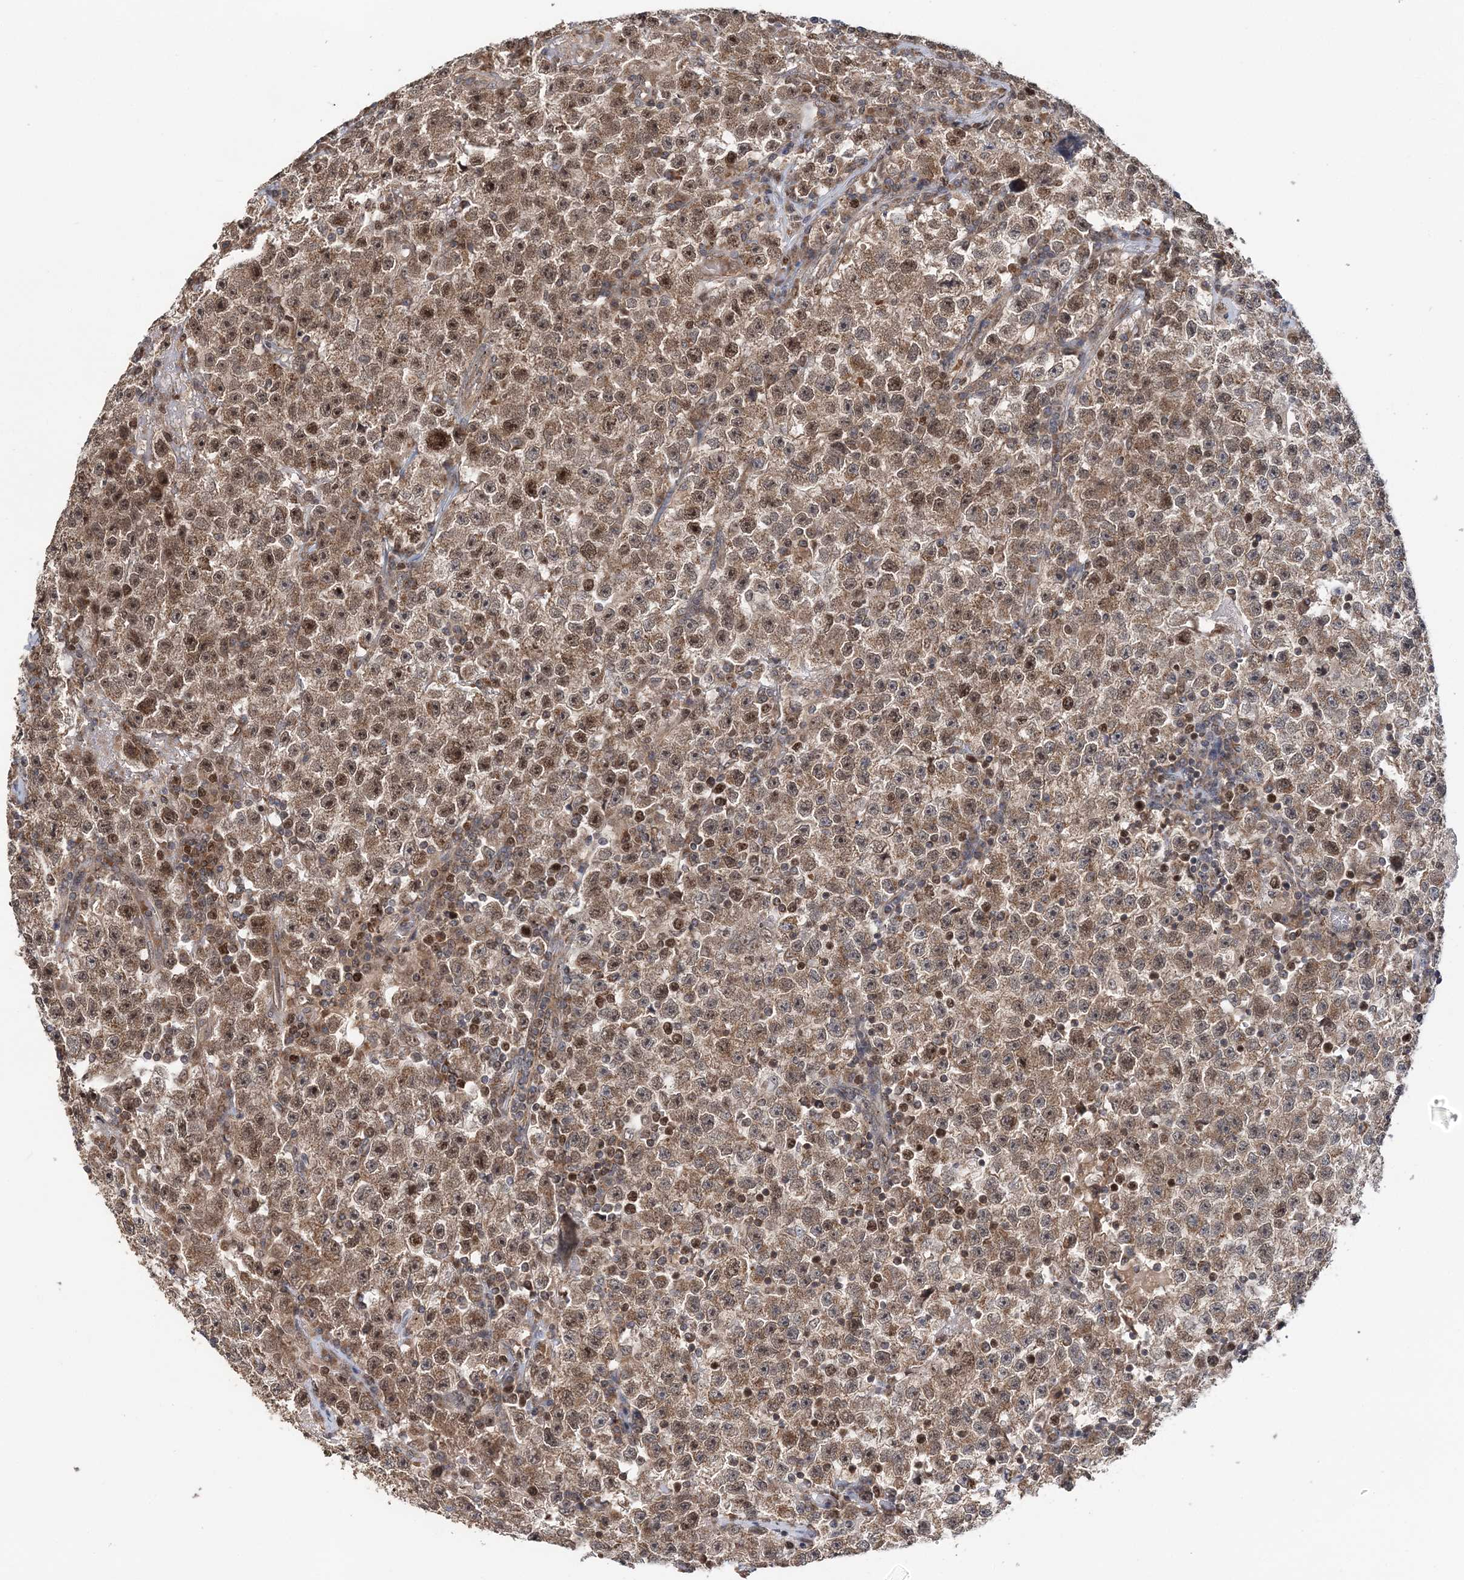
{"staining": {"intensity": "moderate", "quantity": ">75%", "location": "cytoplasmic/membranous,nuclear"}, "tissue": "testis cancer", "cell_type": "Tumor cells", "image_type": "cancer", "snomed": [{"axis": "morphology", "description": "Seminoma, NOS"}, {"axis": "topography", "description": "Testis"}], "caption": "IHC staining of testis cancer, which exhibits medium levels of moderate cytoplasmic/membranous and nuclear staining in about >75% of tumor cells indicating moderate cytoplasmic/membranous and nuclear protein positivity. The staining was performed using DAB (3,3'-diaminobenzidine) (brown) for protein detection and nuclei were counterstained in hematoxylin (blue).", "gene": "KIF4A", "patient": {"sex": "male", "age": 22}}